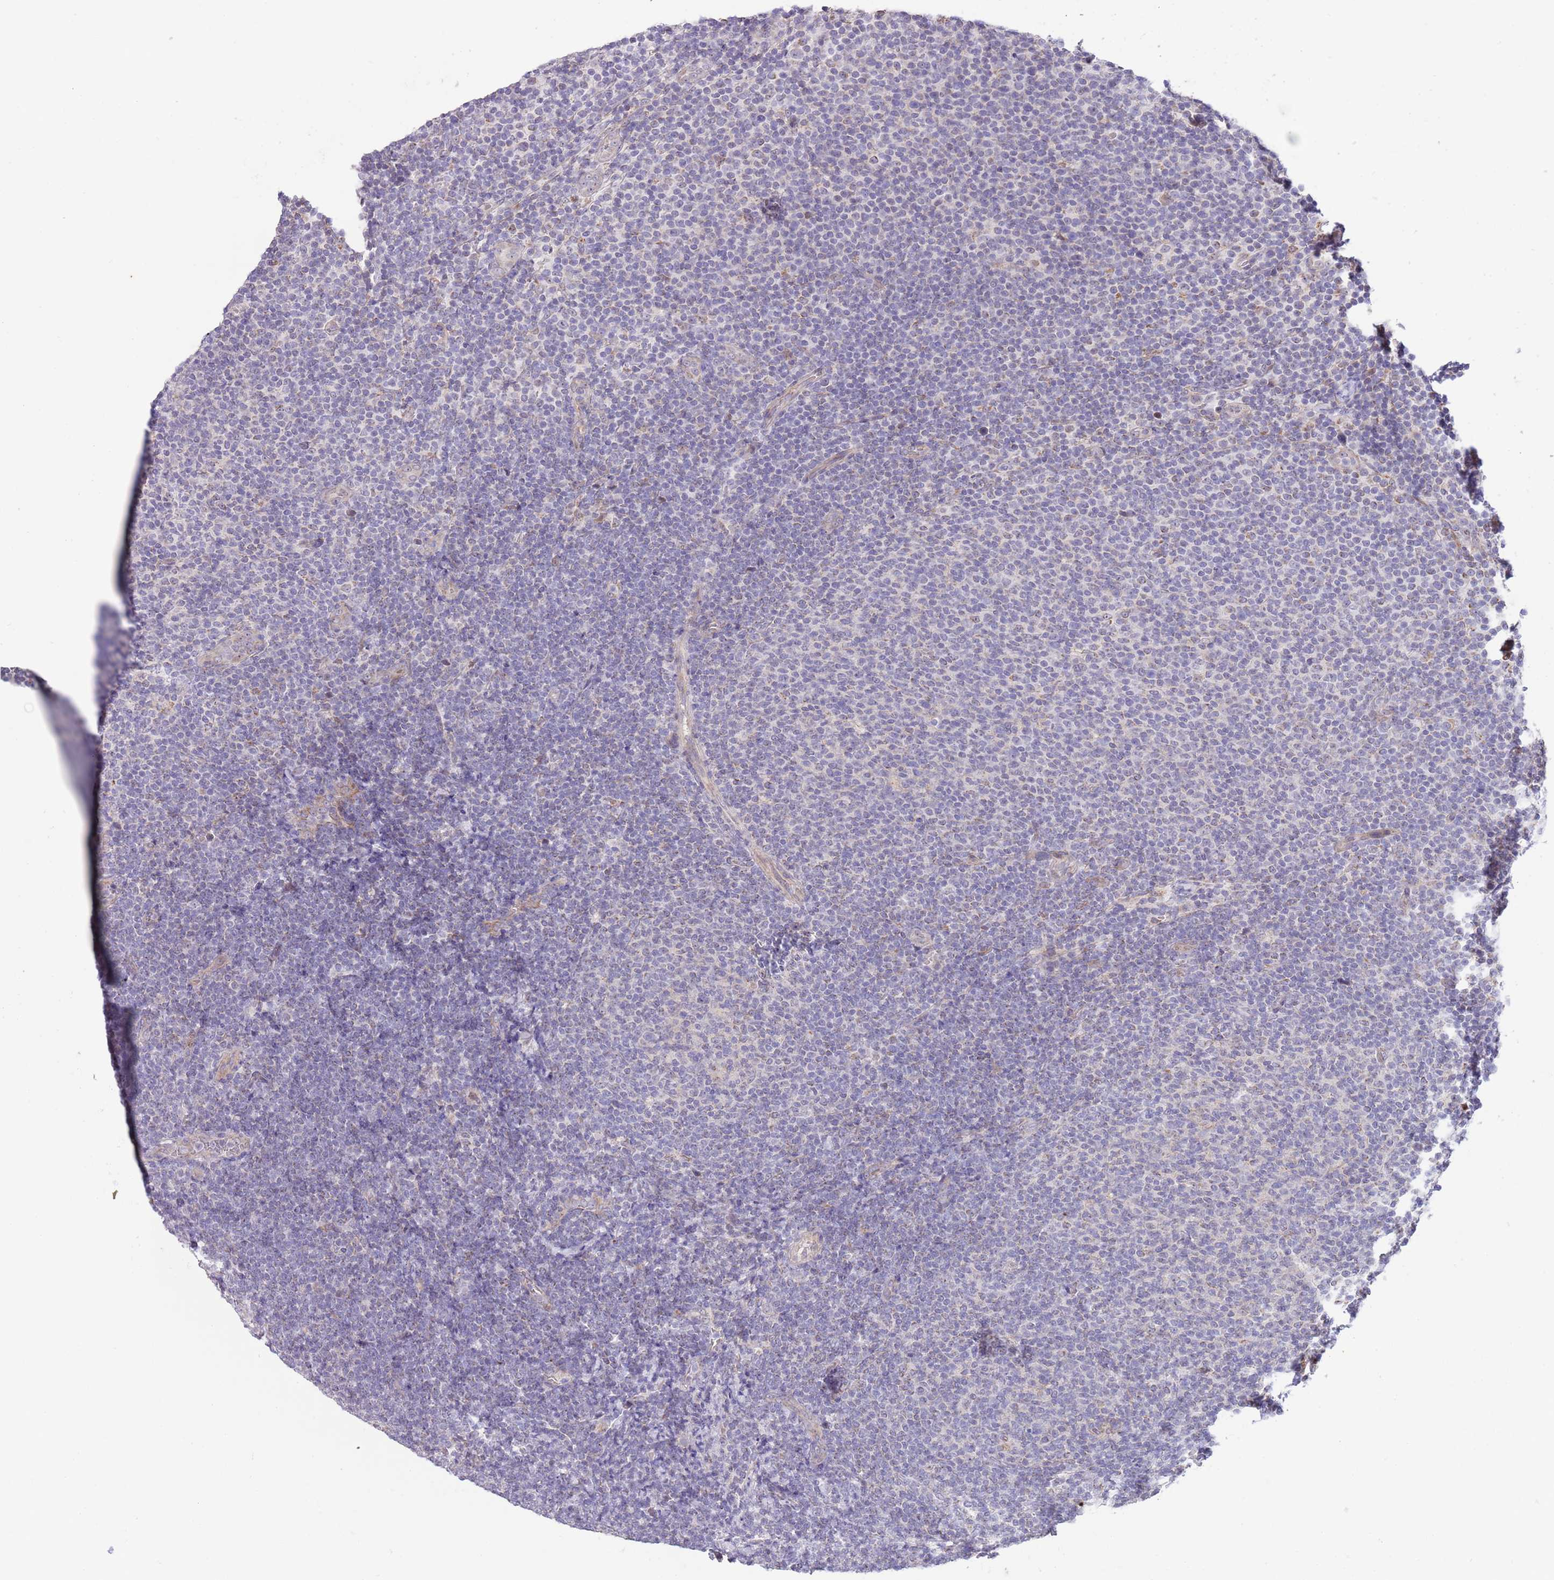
{"staining": {"intensity": "negative", "quantity": "none", "location": "none"}, "tissue": "lymphoma", "cell_type": "Tumor cells", "image_type": "cancer", "snomed": [{"axis": "morphology", "description": "Malignant lymphoma, non-Hodgkin's type, Low grade"}, {"axis": "topography", "description": "Lymph node"}], "caption": "Tumor cells are negative for protein expression in human lymphoma.", "gene": "AP1S2", "patient": {"sex": "male", "age": 66}}